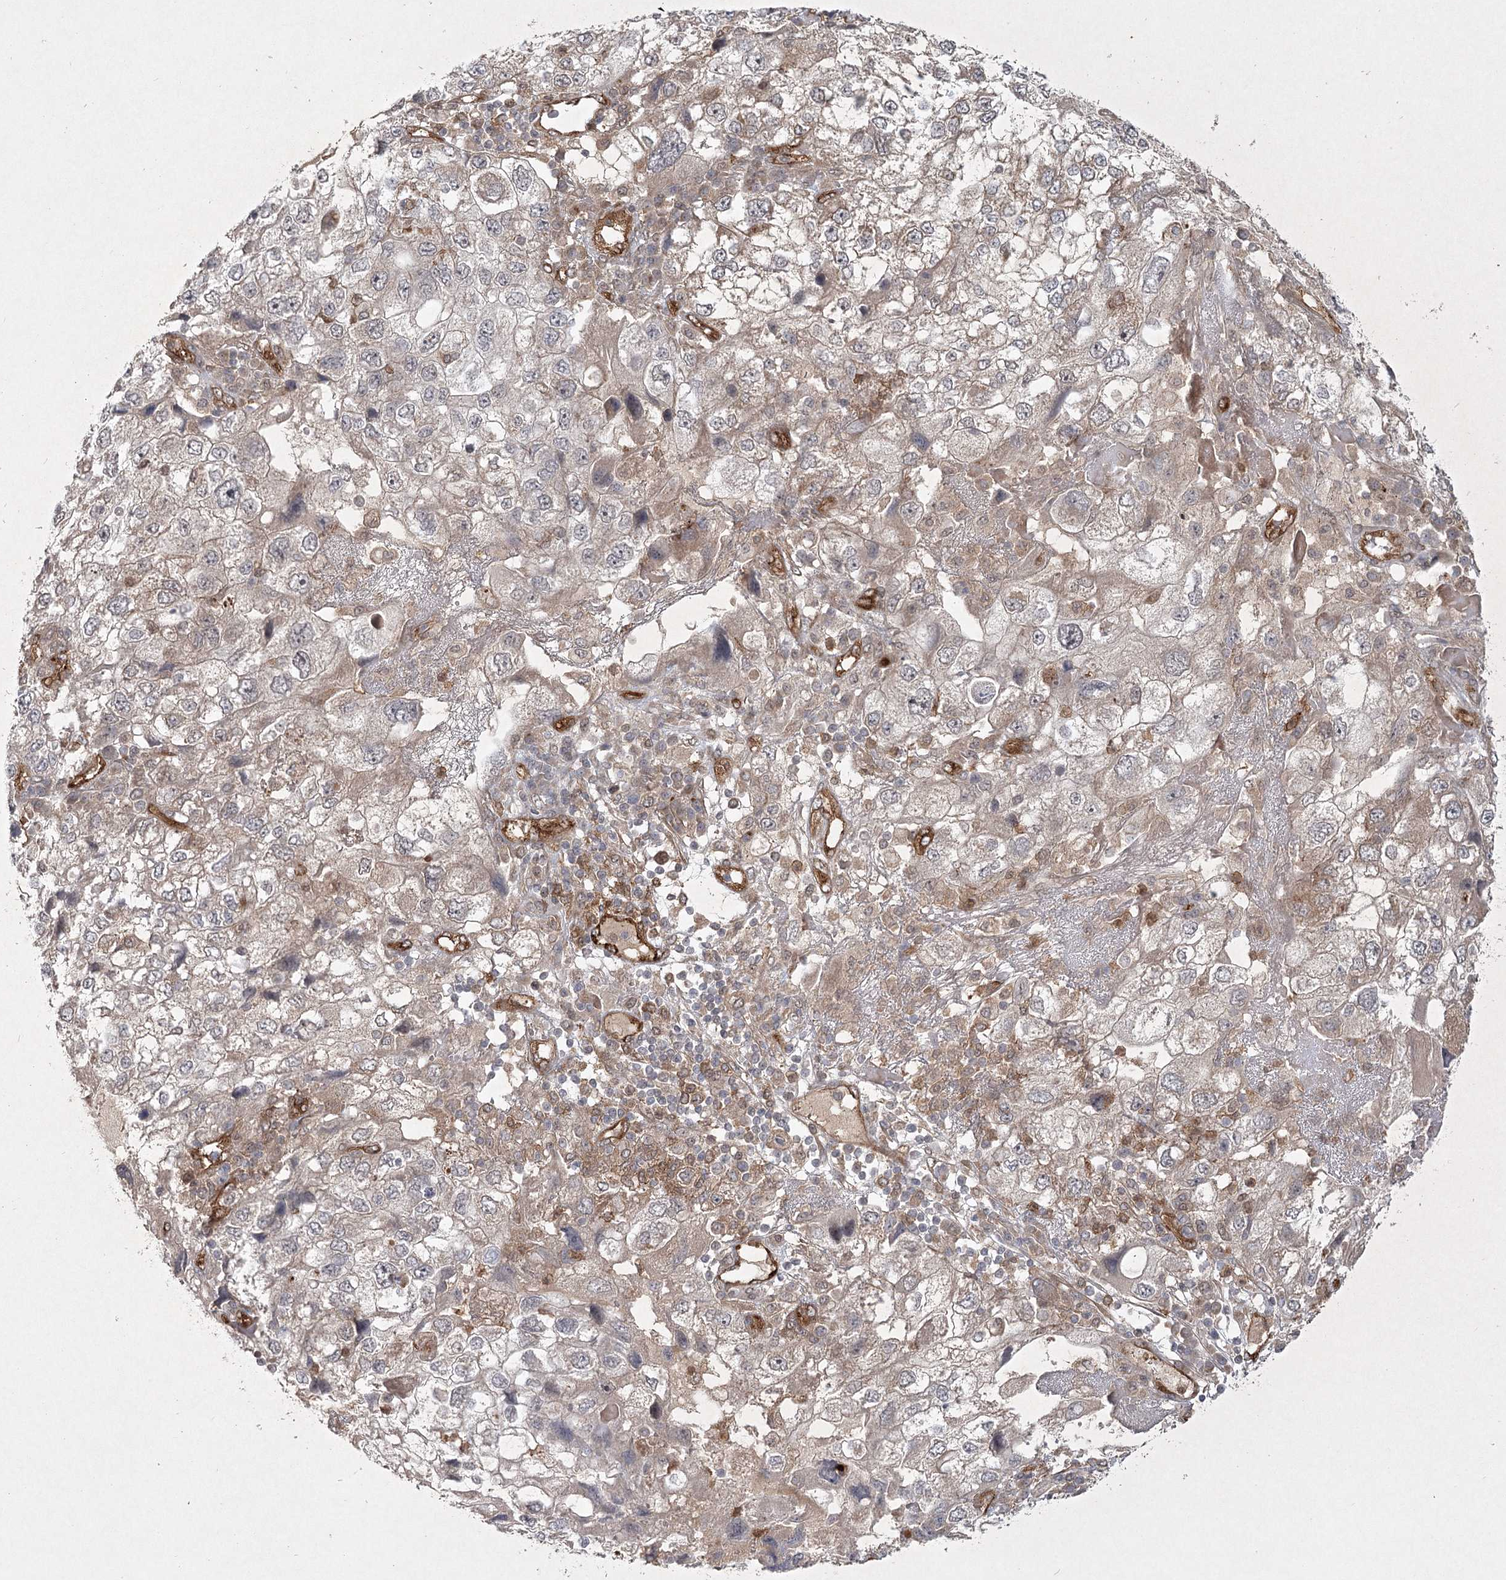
{"staining": {"intensity": "weak", "quantity": "25%-75%", "location": "cytoplasmic/membranous"}, "tissue": "endometrial cancer", "cell_type": "Tumor cells", "image_type": "cancer", "snomed": [{"axis": "morphology", "description": "Adenocarcinoma, NOS"}, {"axis": "topography", "description": "Endometrium"}], "caption": "Endometrial cancer tissue demonstrates weak cytoplasmic/membranous positivity in about 25%-75% of tumor cells, visualized by immunohistochemistry.", "gene": "ARHGAP31", "patient": {"sex": "female", "age": 49}}